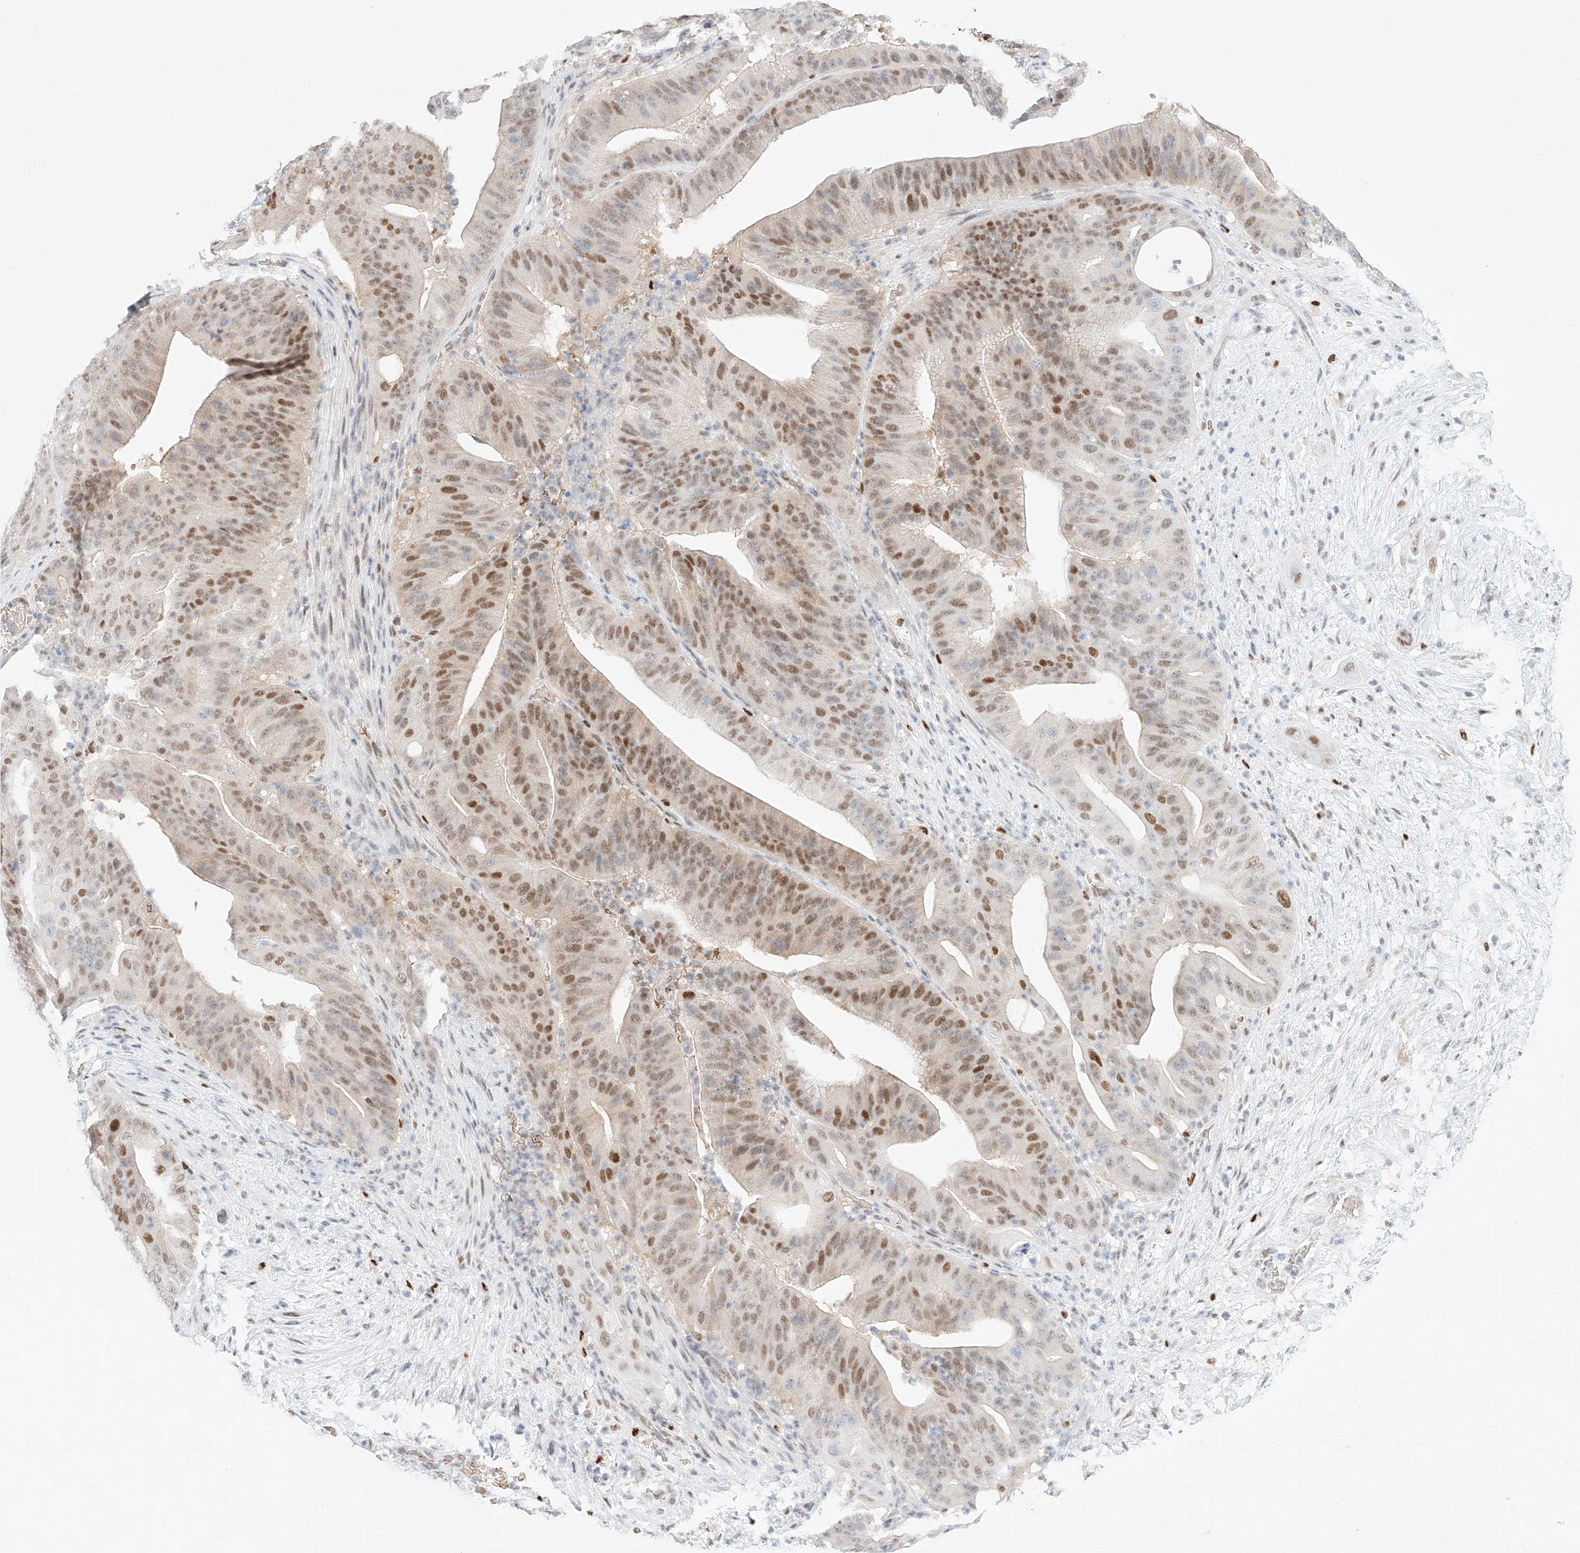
{"staining": {"intensity": "moderate", "quantity": "25%-75%", "location": "nuclear"}, "tissue": "pancreatic cancer", "cell_type": "Tumor cells", "image_type": "cancer", "snomed": [{"axis": "morphology", "description": "Adenocarcinoma, NOS"}, {"axis": "topography", "description": "Pancreas"}], "caption": "Human adenocarcinoma (pancreatic) stained for a protein (brown) displays moderate nuclear positive positivity in approximately 25%-75% of tumor cells.", "gene": "APIP", "patient": {"sex": "female", "age": 77}}